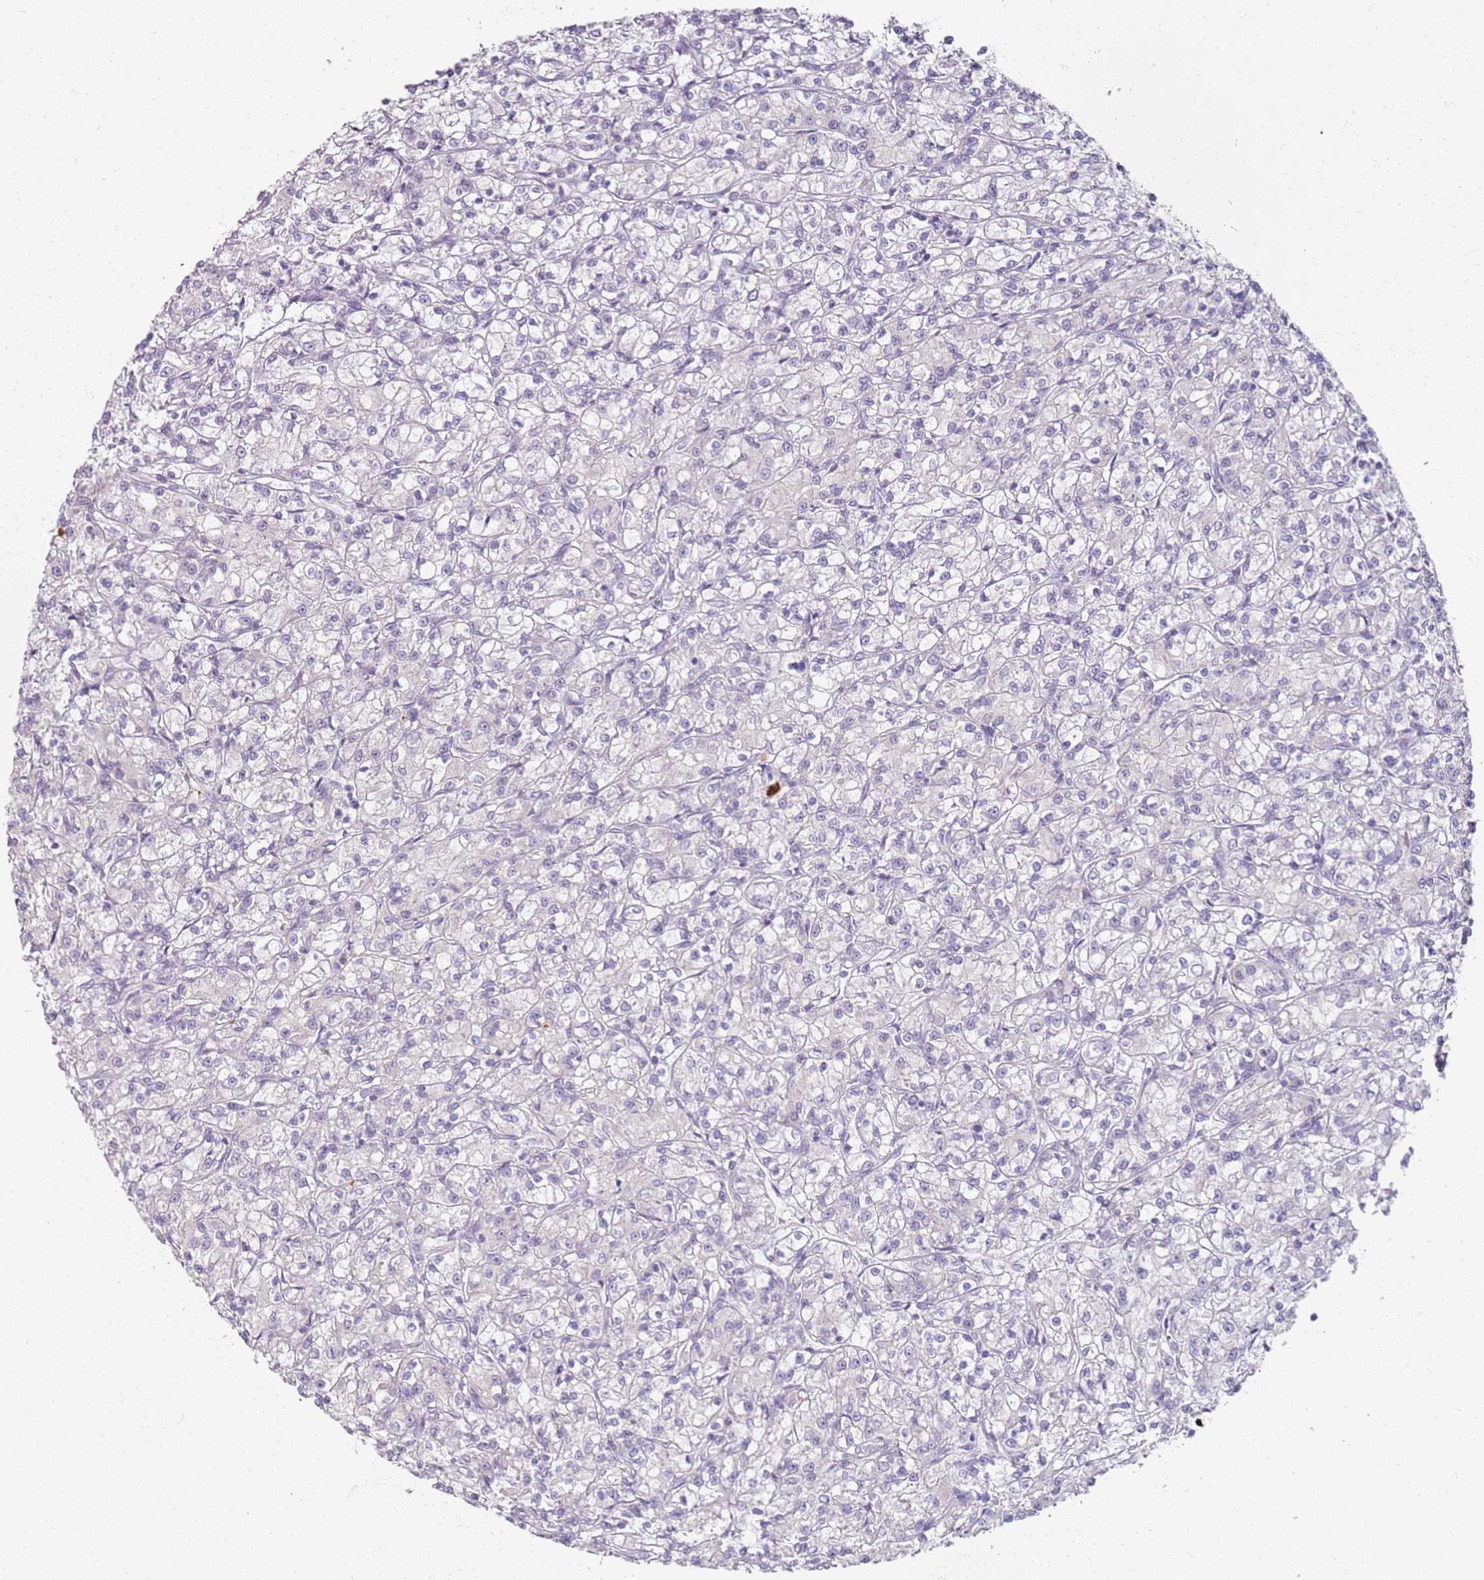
{"staining": {"intensity": "negative", "quantity": "none", "location": "none"}, "tissue": "renal cancer", "cell_type": "Tumor cells", "image_type": "cancer", "snomed": [{"axis": "morphology", "description": "Adenocarcinoma, NOS"}, {"axis": "topography", "description": "Kidney"}], "caption": "Tumor cells show no significant protein expression in renal cancer.", "gene": "CD40LG", "patient": {"sex": "female", "age": 59}}